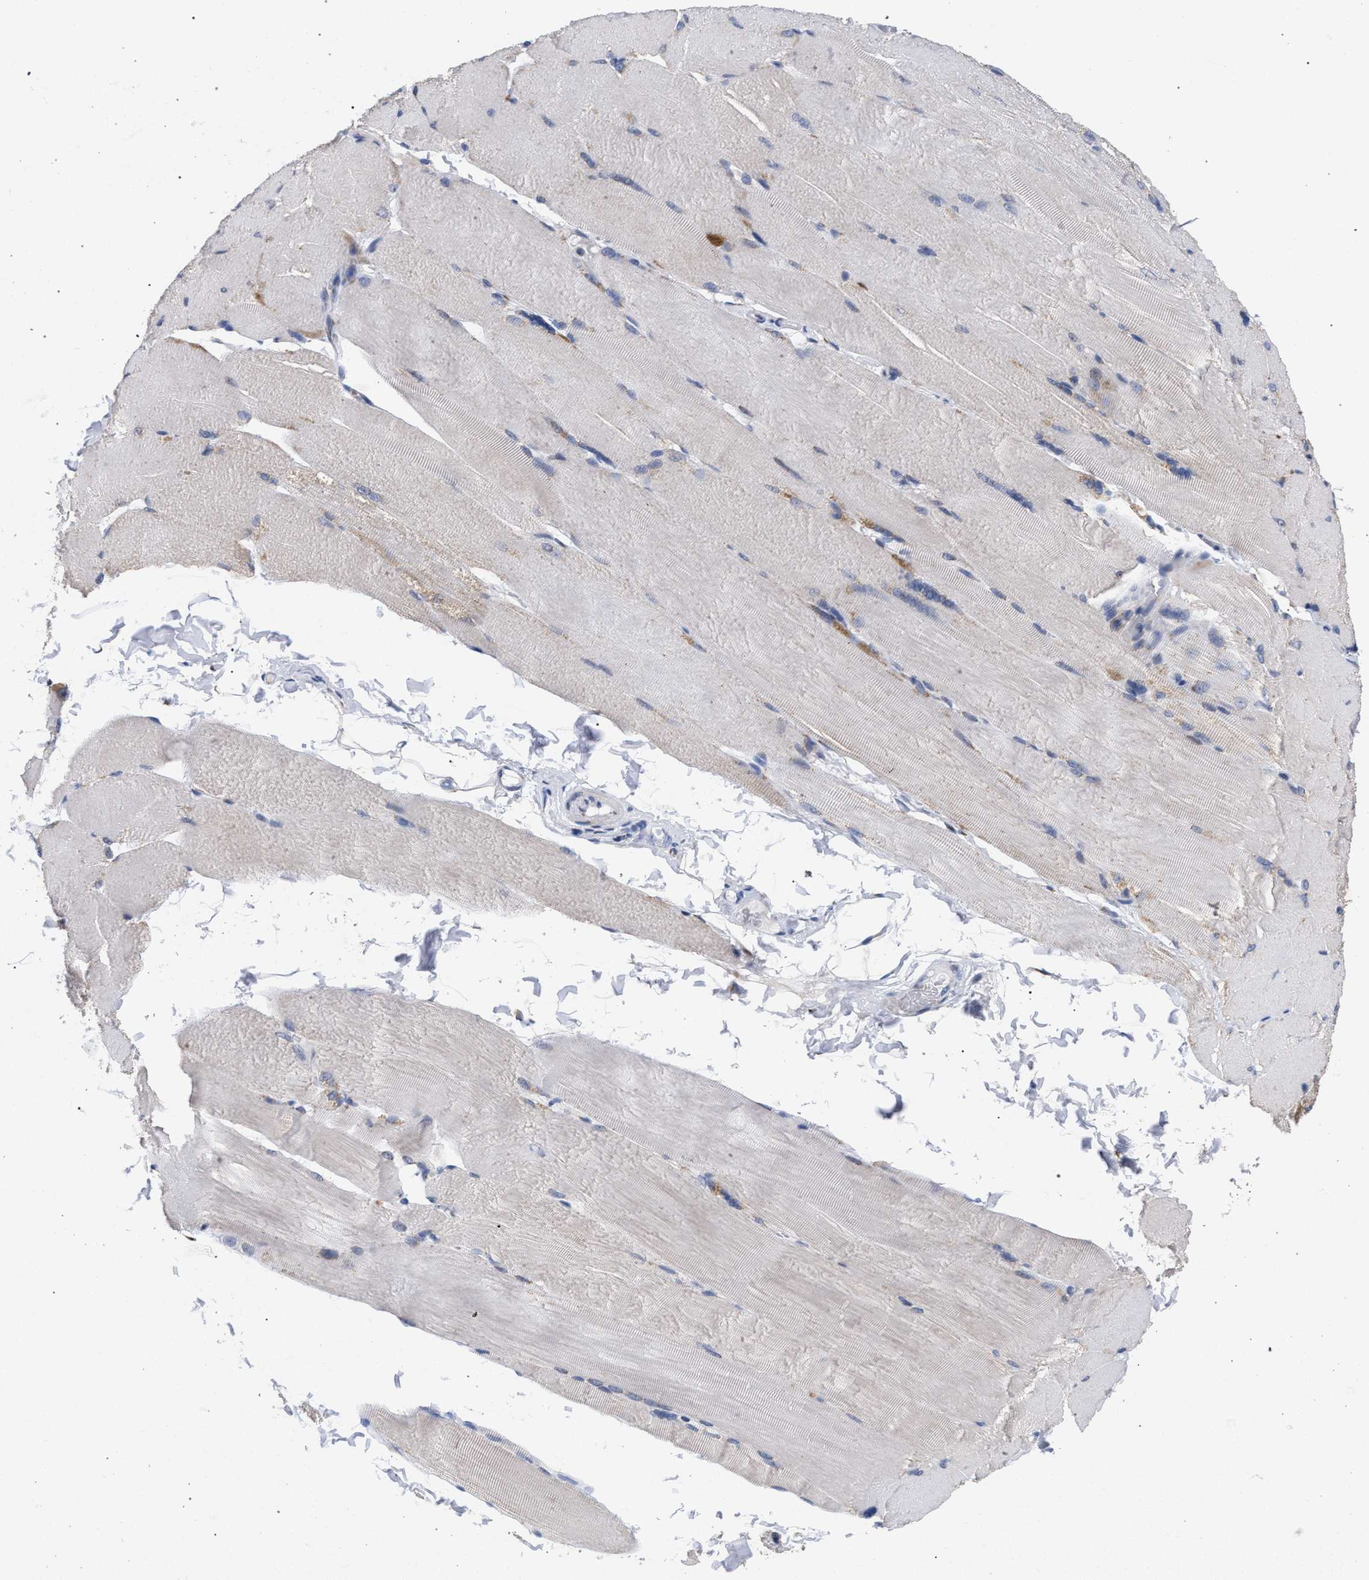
{"staining": {"intensity": "negative", "quantity": "none", "location": "none"}, "tissue": "skeletal muscle", "cell_type": "Myocytes", "image_type": "normal", "snomed": [{"axis": "morphology", "description": "Normal tissue, NOS"}, {"axis": "topography", "description": "Skin"}, {"axis": "topography", "description": "Skeletal muscle"}], "caption": "The immunohistochemistry (IHC) photomicrograph has no significant positivity in myocytes of skeletal muscle.", "gene": "GOLGA2", "patient": {"sex": "male", "age": 83}}